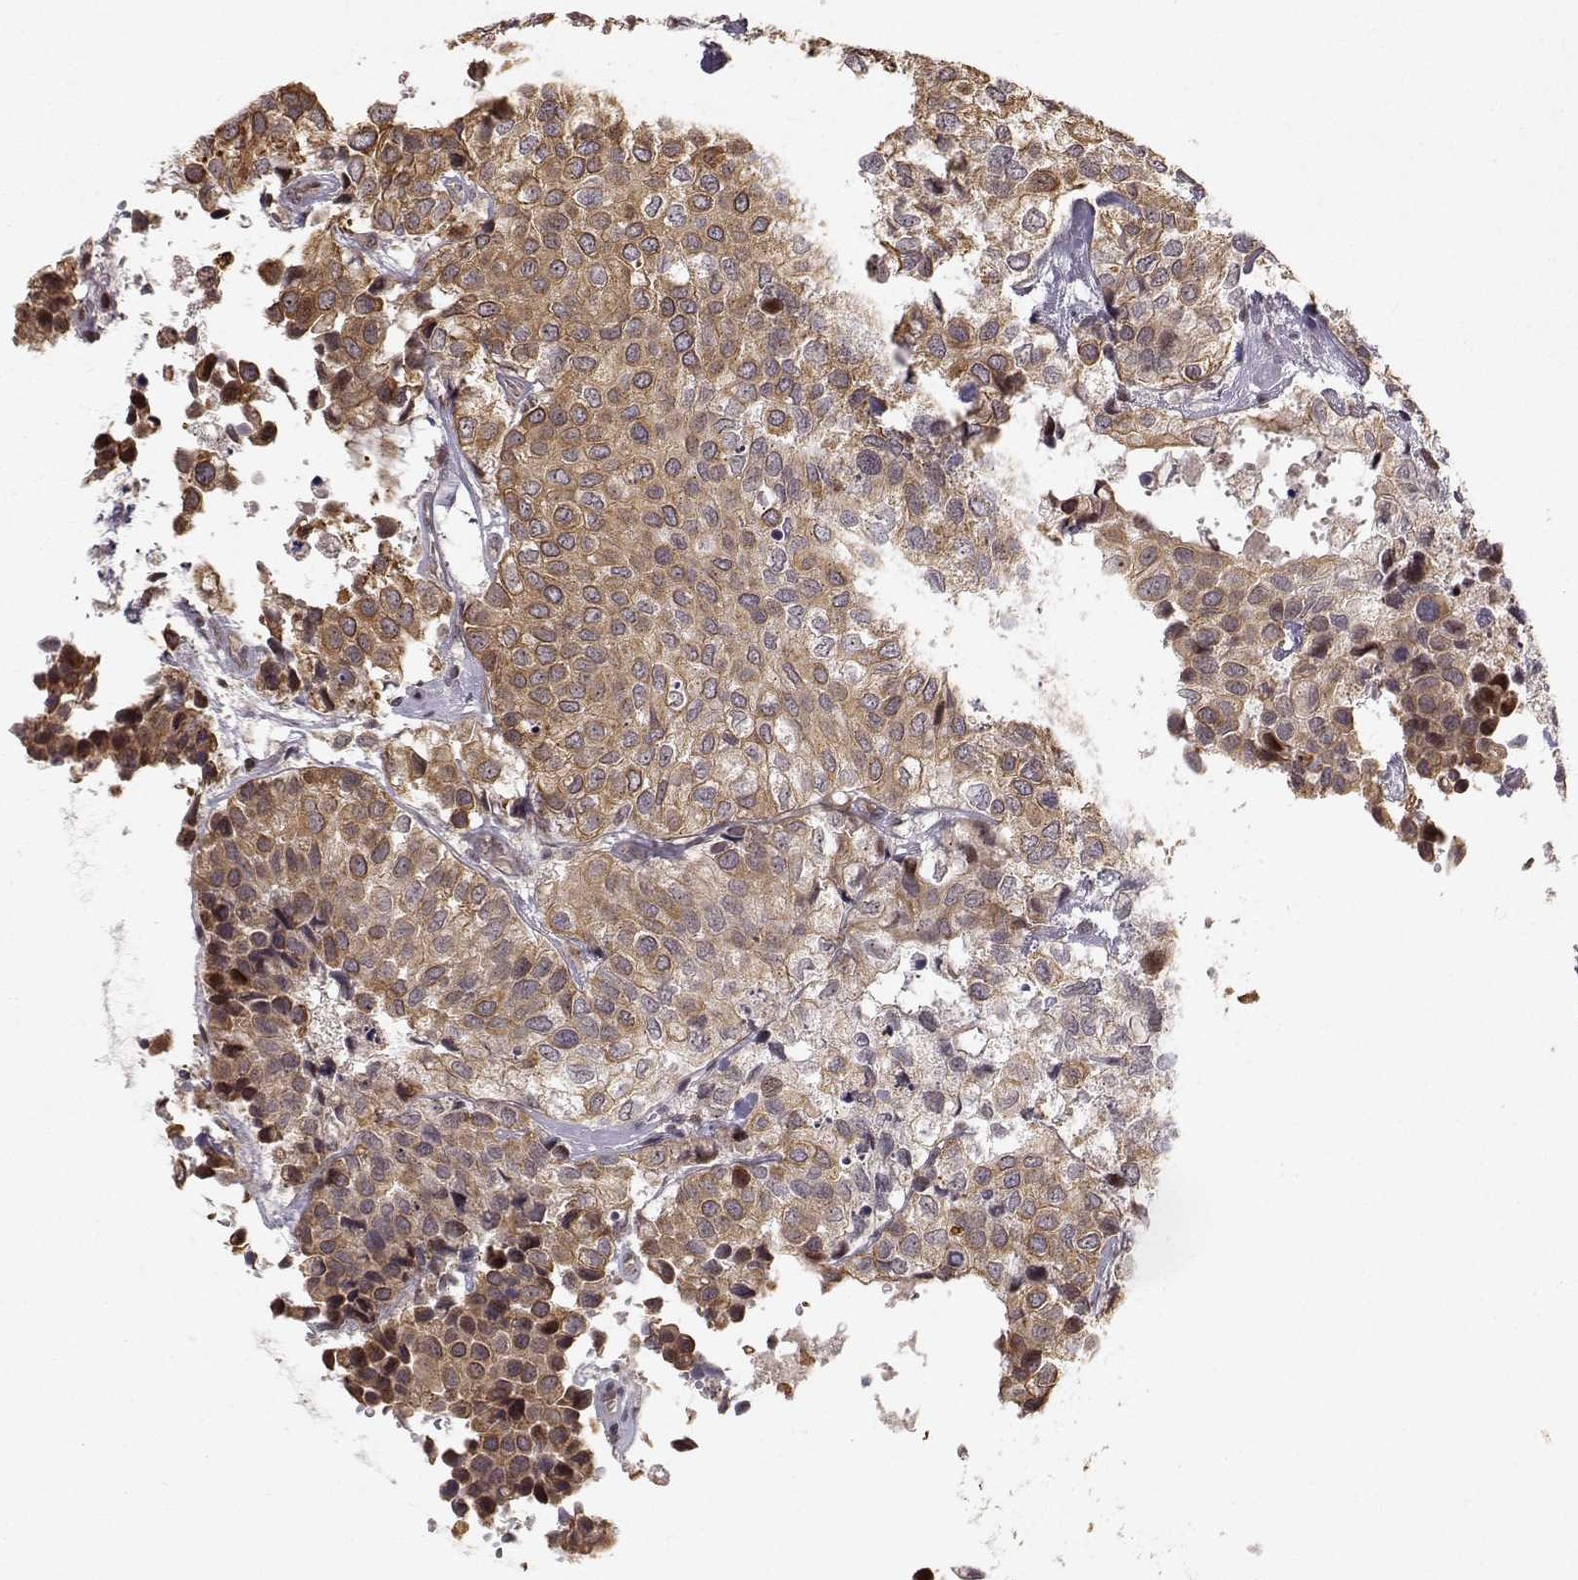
{"staining": {"intensity": "moderate", "quantity": "25%-75%", "location": "cytoplasmic/membranous"}, "tissue": "urothelial cancer", "cell_type": "Tumor cells", "image_type": "cancer", "snomed": [{"axis": "morphology", "description": "Urothelial carcinoma, High grade"}, {"axis": "topography", "description": "Urinary bladder"}], "caption": "Immunohistochemical staining of human urothelial cancer reveals moderate cytoplasmic/membranous protein staining in approximately 25%-75% of tumor cells. The protein is shown in brown color, while the nuclei are stained blue.", "gene": "APC", "patient": {"sex": "male", "age": 73}}